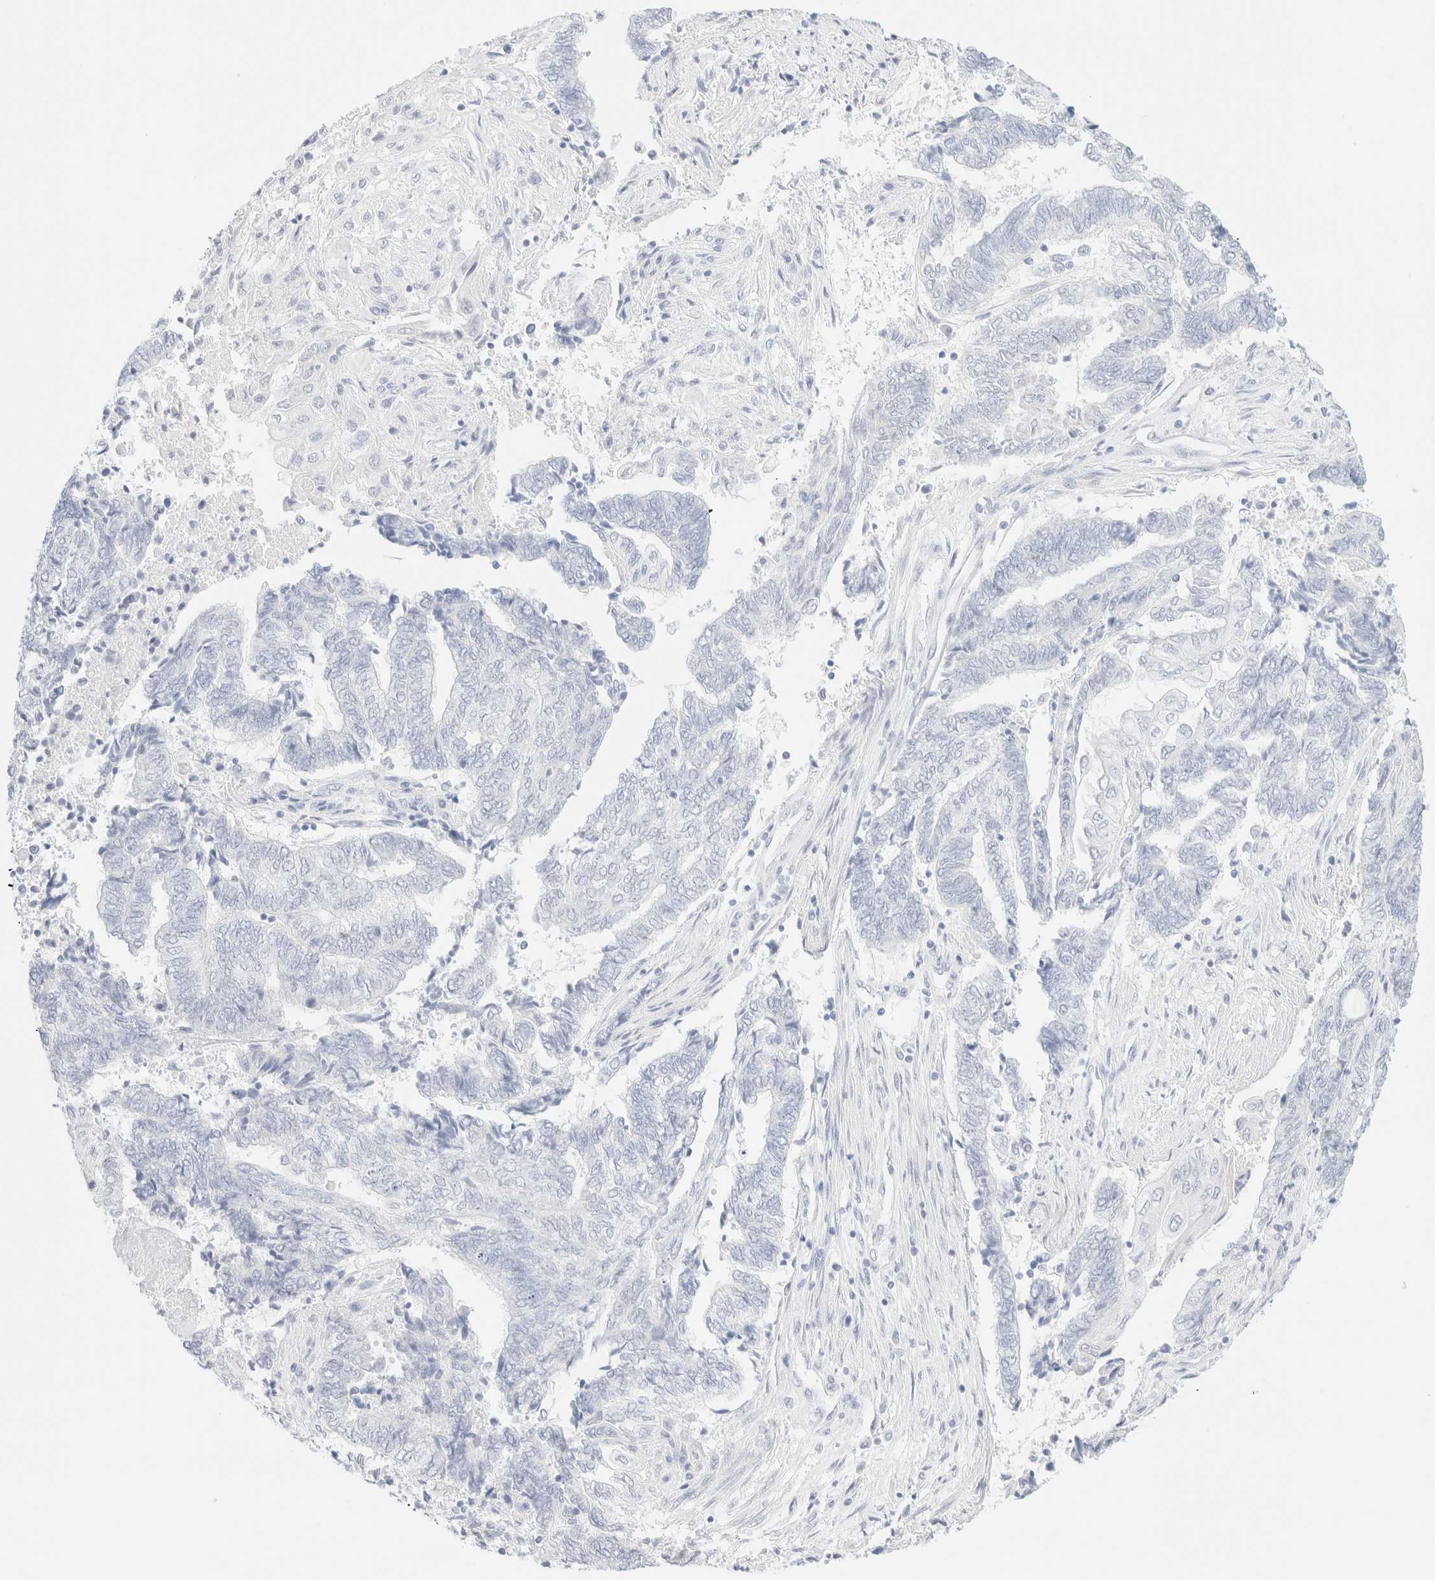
{"staining": {"intensity": "negative", "quantity": "none", "location": "none"}, "tissue": "endometrial cancer", "cell_type": "Tumor cells", "image_type": "cancer", "snomed": [{"axis": "morphology", "description": "Adenocarcinoma, NOS"}, {"axis": "topography", "description": "Uterus"}, {"axis": "topography", "description": "Endometrium"}], "caption": "The immunohistochemistry photomicrograph has no significant expression in tumor cells of adenocarcinoma (endometrial) tissue.", "gene": "KRT15", "patient": {"sex": "female", "age": 70}}